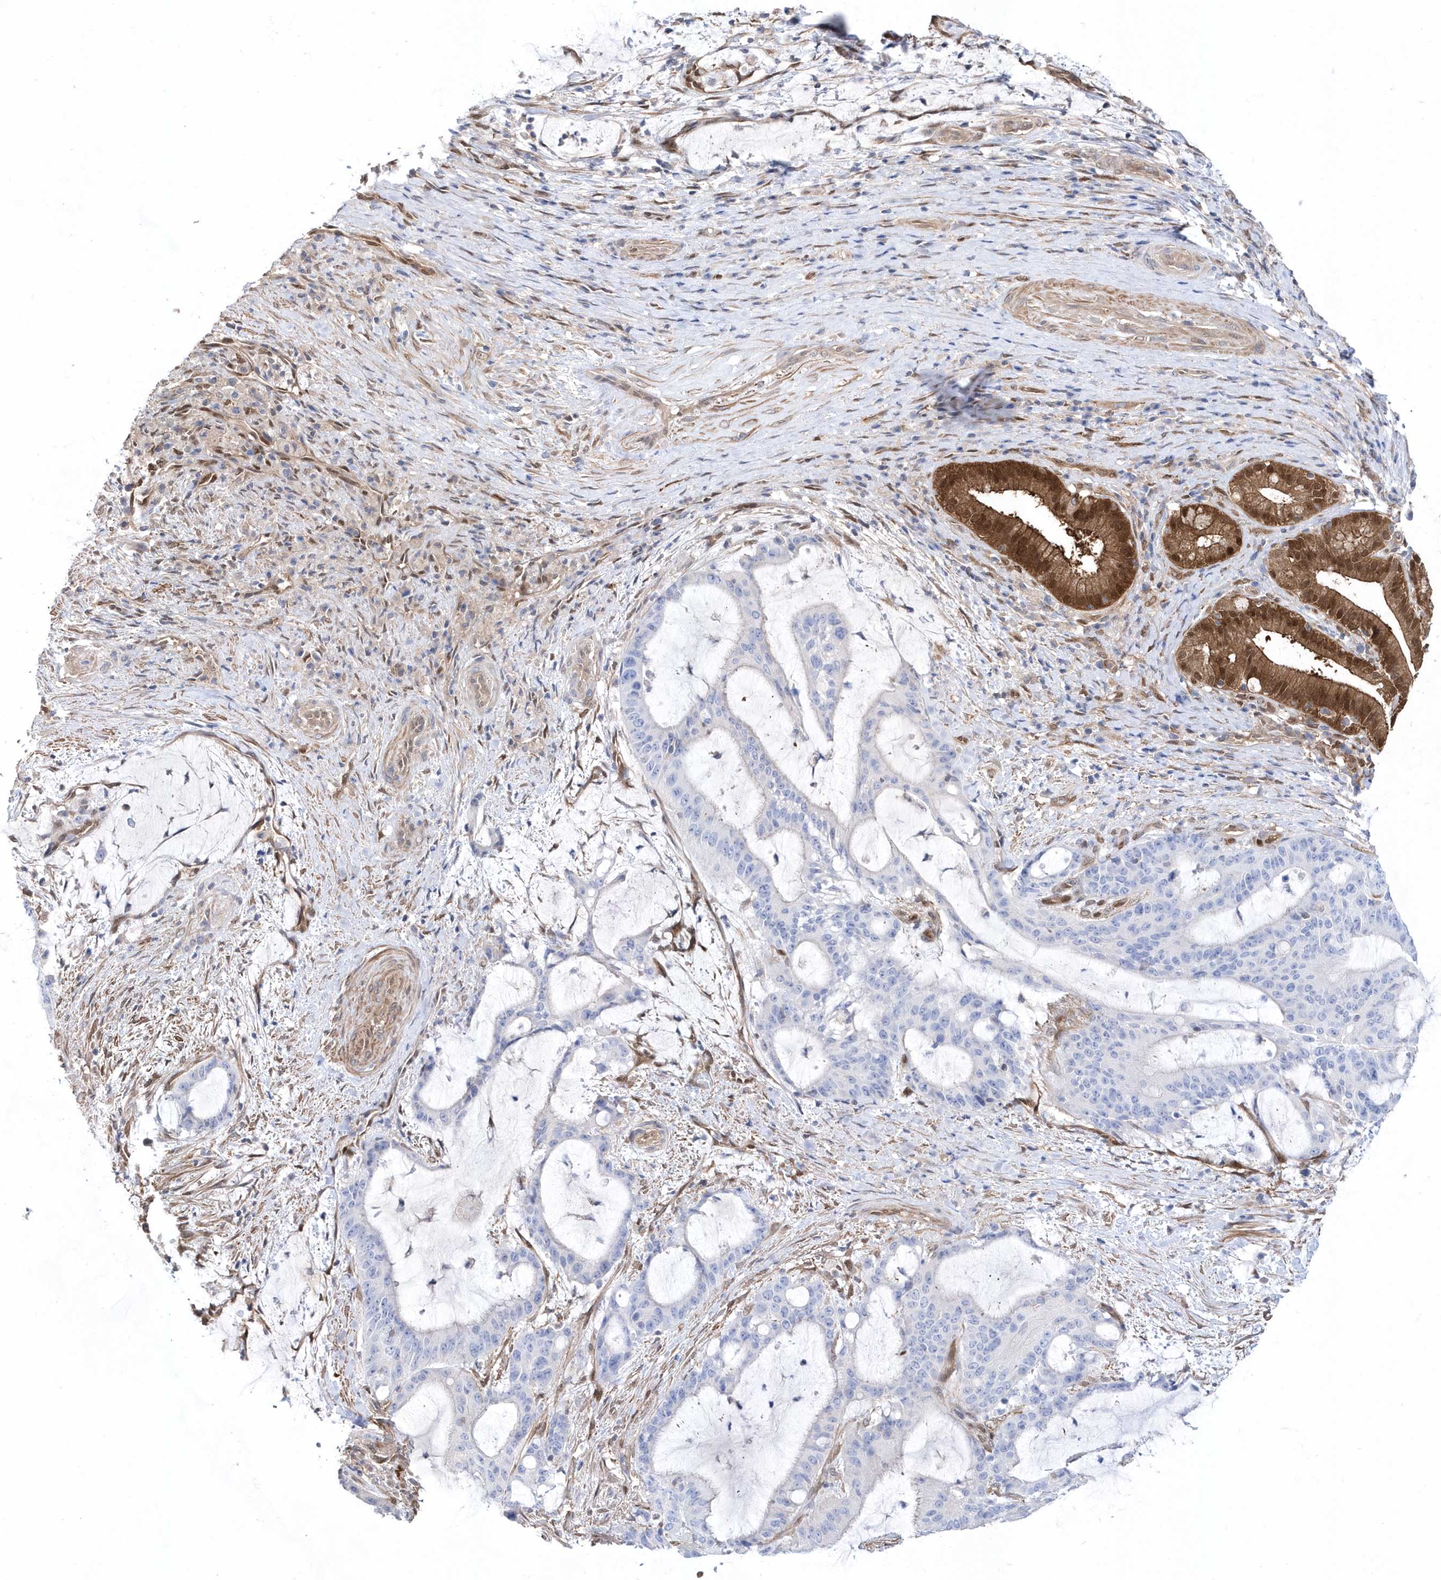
{"staining": {"intensity": "strong", "quantity": "<25%", "location": "cytoplasmic/membranous,nuclear"}, "tissue": "liver cancer", "cell_type": "Tumor cells", "image_type": "cancer", "snomed": [{"axis": "morphology", "description": "Normal tissue, NOS"}, {"axis": "morphology", "description": "Cholangiocarcinoma"}, {"axis": "topography", "description": "Liver"}, {"axis": "topography", "description": "Peripheral nerve tissue"}], "caption": "Approximately <25% of tumor cells in liver cholangiocarcinoma demonstrate strong cytoplasmic/membranous and nuclear protein expression as visualized by brown immunohistochemical staining.", "gene": "BDH2", "patient": {"sex": "female", "age": 73}}